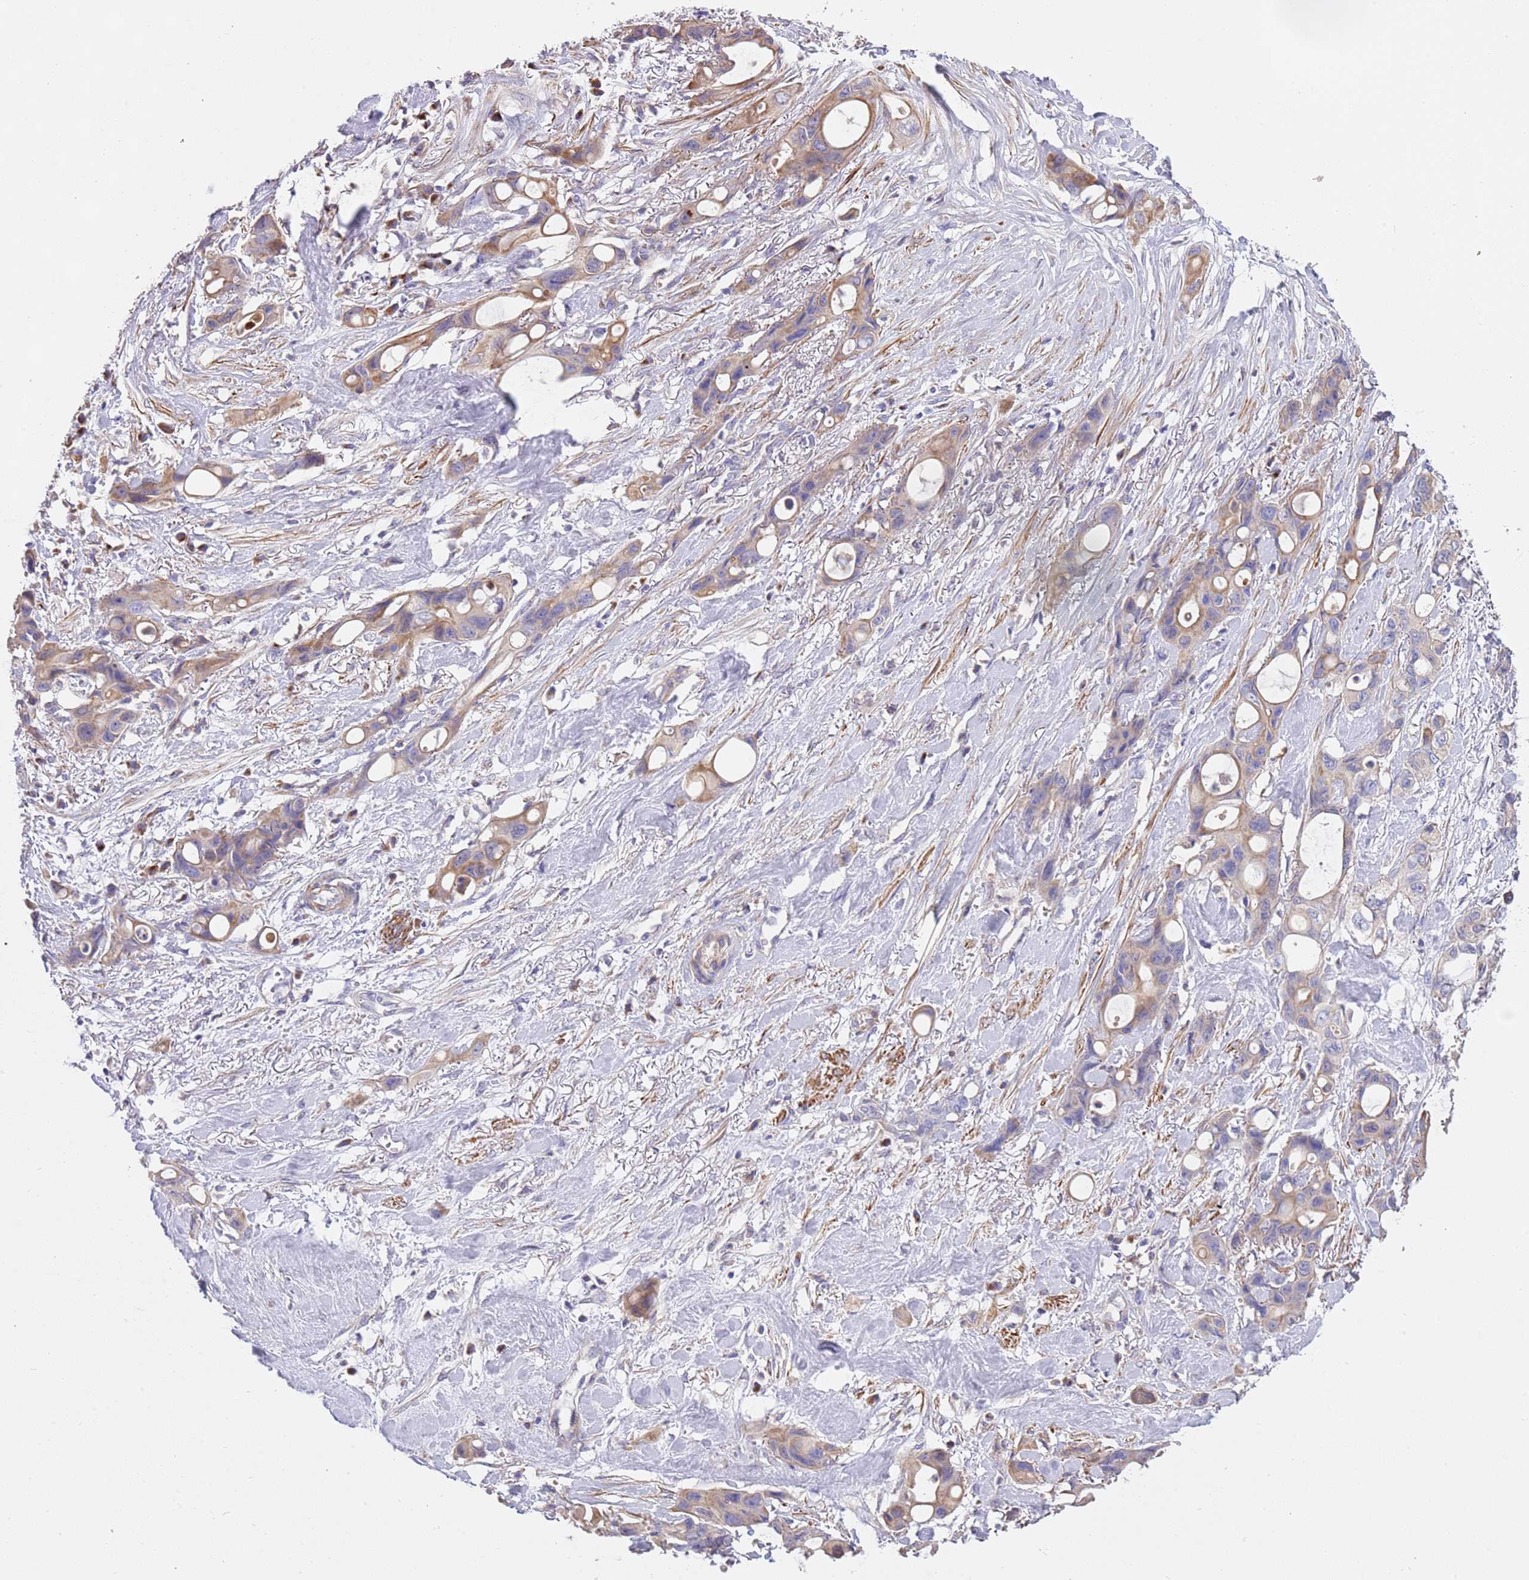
{"staining": {"intensity": "weak", "quantity": "25%-75%", "location": "cytoplasmic/membranous"}, "tissue": "ovarian cancer", "cell_type": "Tumor cells", "image_type": "cancer", "snomed": [{"axis": "morphology", "description": "Cystadenocarcinoma, mucinous, NOS"}, {"axis": "topography", "description": "Ovary"}], "caption": "This photomicrograph shows immunohistochemistry staining of human ovarian cancer, with low weak cytoplasmic/membranous staining in about 25%-75% of tumor cells.", "gene": "PIGA", "patient": {"sex": "female", "age": 70}}